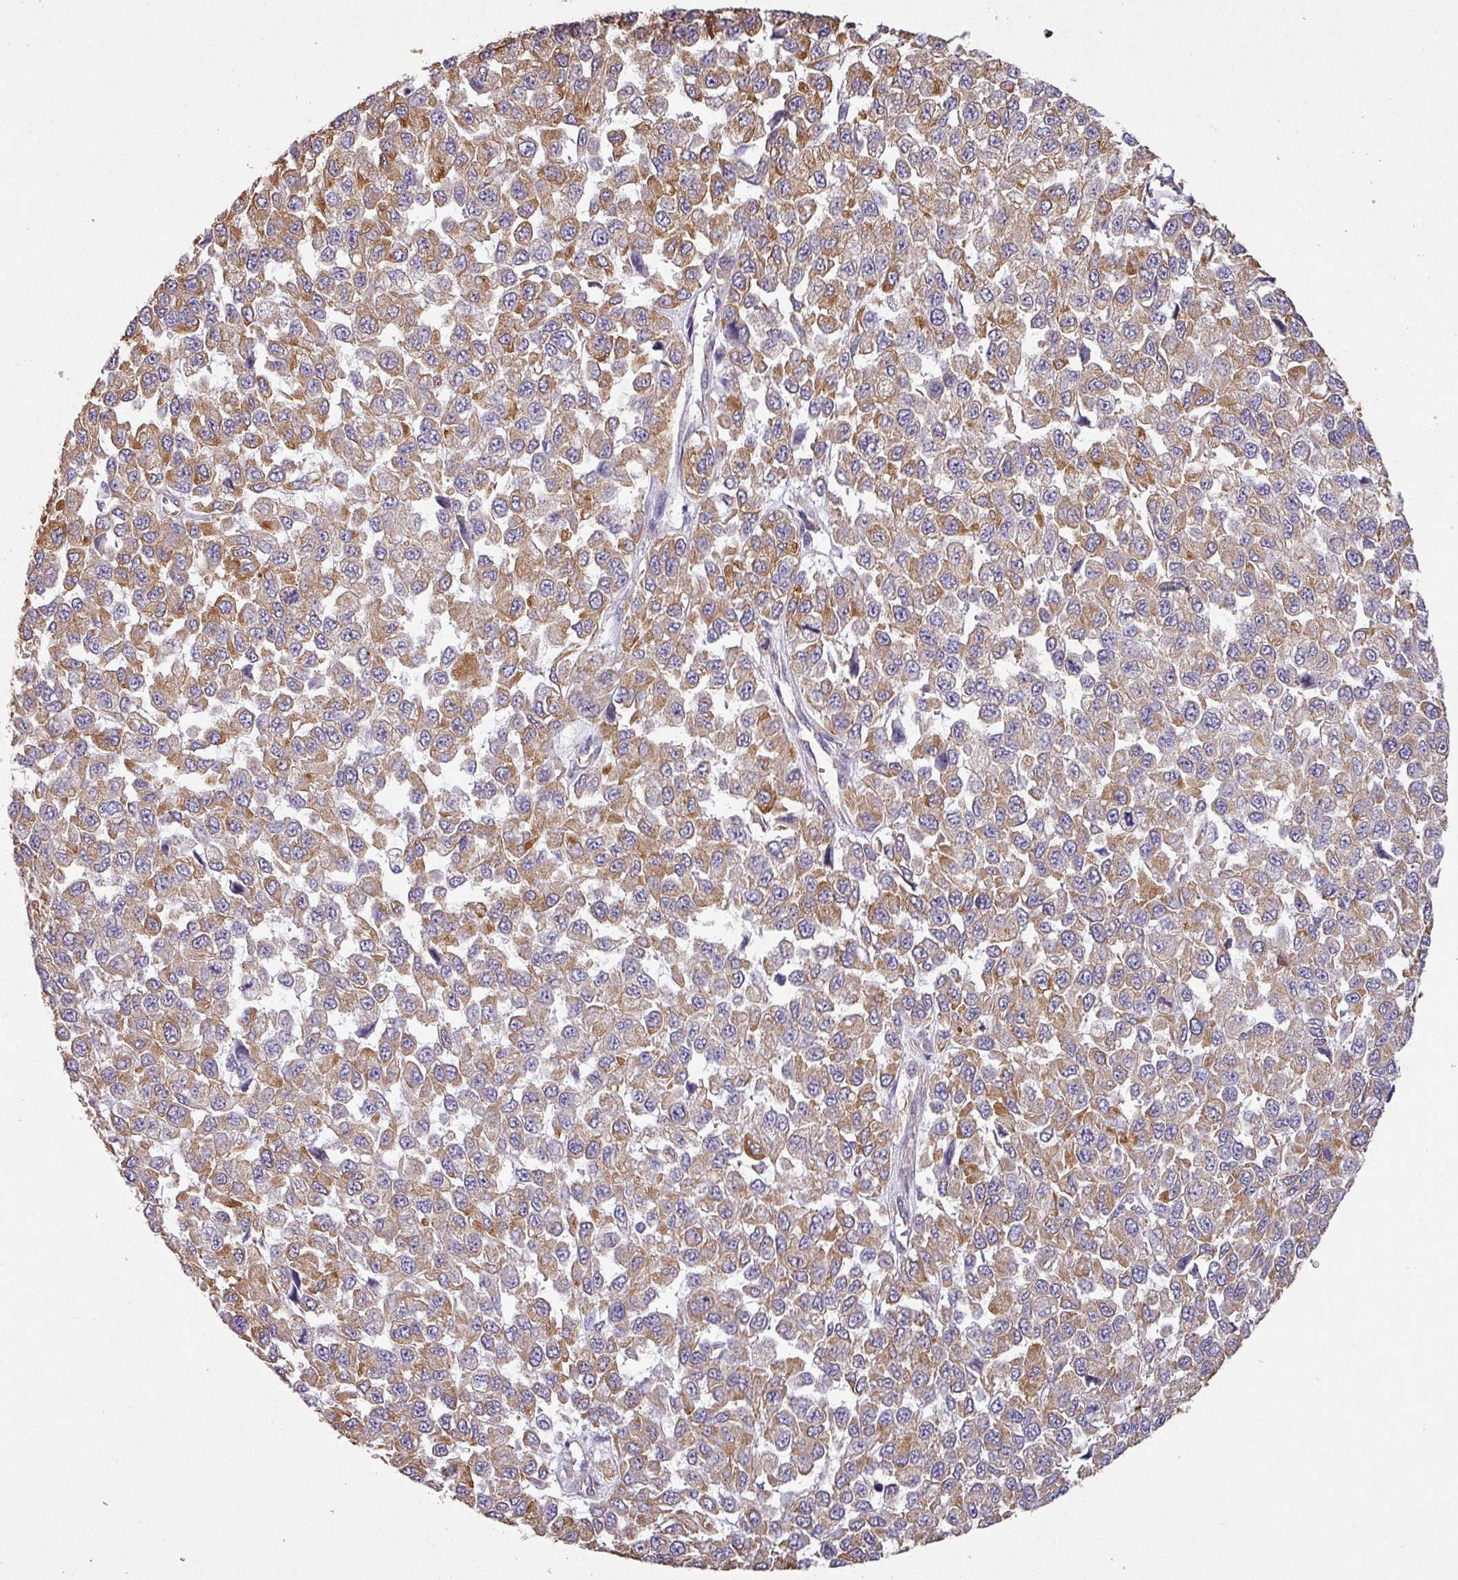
{"staining": {"intensity": "moderate", "quantity": "25%-75%", "location": "cytoplasmic/membranous"}, "tissue": "melanoma", "cell_type": "Tumor cells", "image_type": "cancer", "snomed": [{"axis": "morphology", "description": "Malignant melanoma, NOS"}, {"axis": "topography", "description": "Skin"}], "caption": "Immunohistochemistry (IHC) of human melanoma shows medium levels of moderate cytoplasmic/membranous expression in approximately 25%-75% of tumor cells.", "gene": "ZNF280C", "patient": {"sex": "male", "age": 62}}